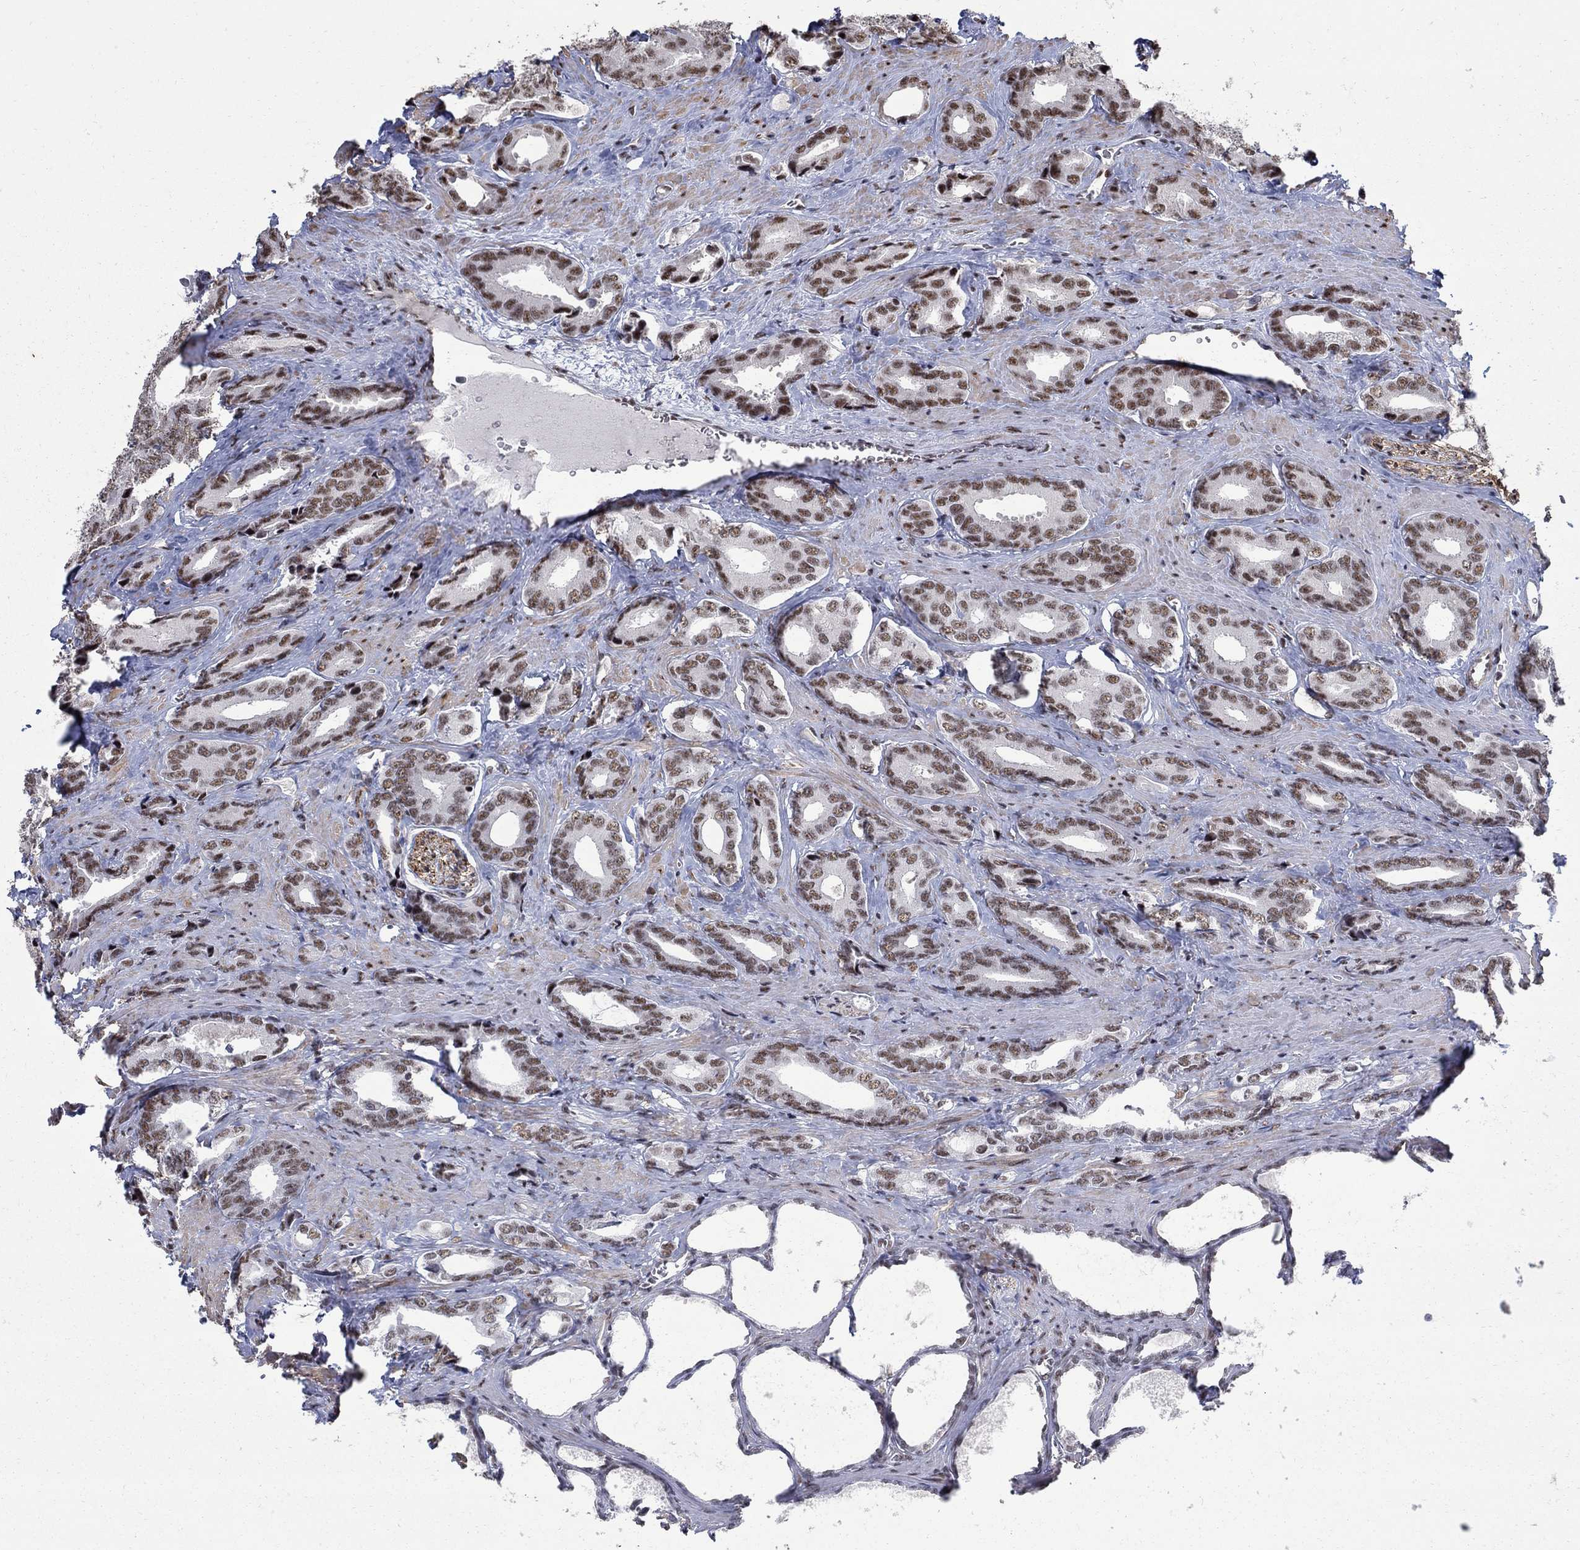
{"staining": {"intensity": "moderate", "quantity": ">75%", "location": "nuclear"}, "tissue": "prostate cancer", "cell_type": "Tumor cells", "image_type": "cancer", "snomed": [{"axis": "morphology", "description": "Adenocarcinoma, NOS"}, {"axis": "topography", "description": "Prostate"}], "caption": "Protein expression analysis of human adenocarcinoma (prostate) reveals moderate nuclear positivity in approximately >75% of tumor cells.", "gene": "PNISR", "patient": {"sex": "male", "age": 66}}